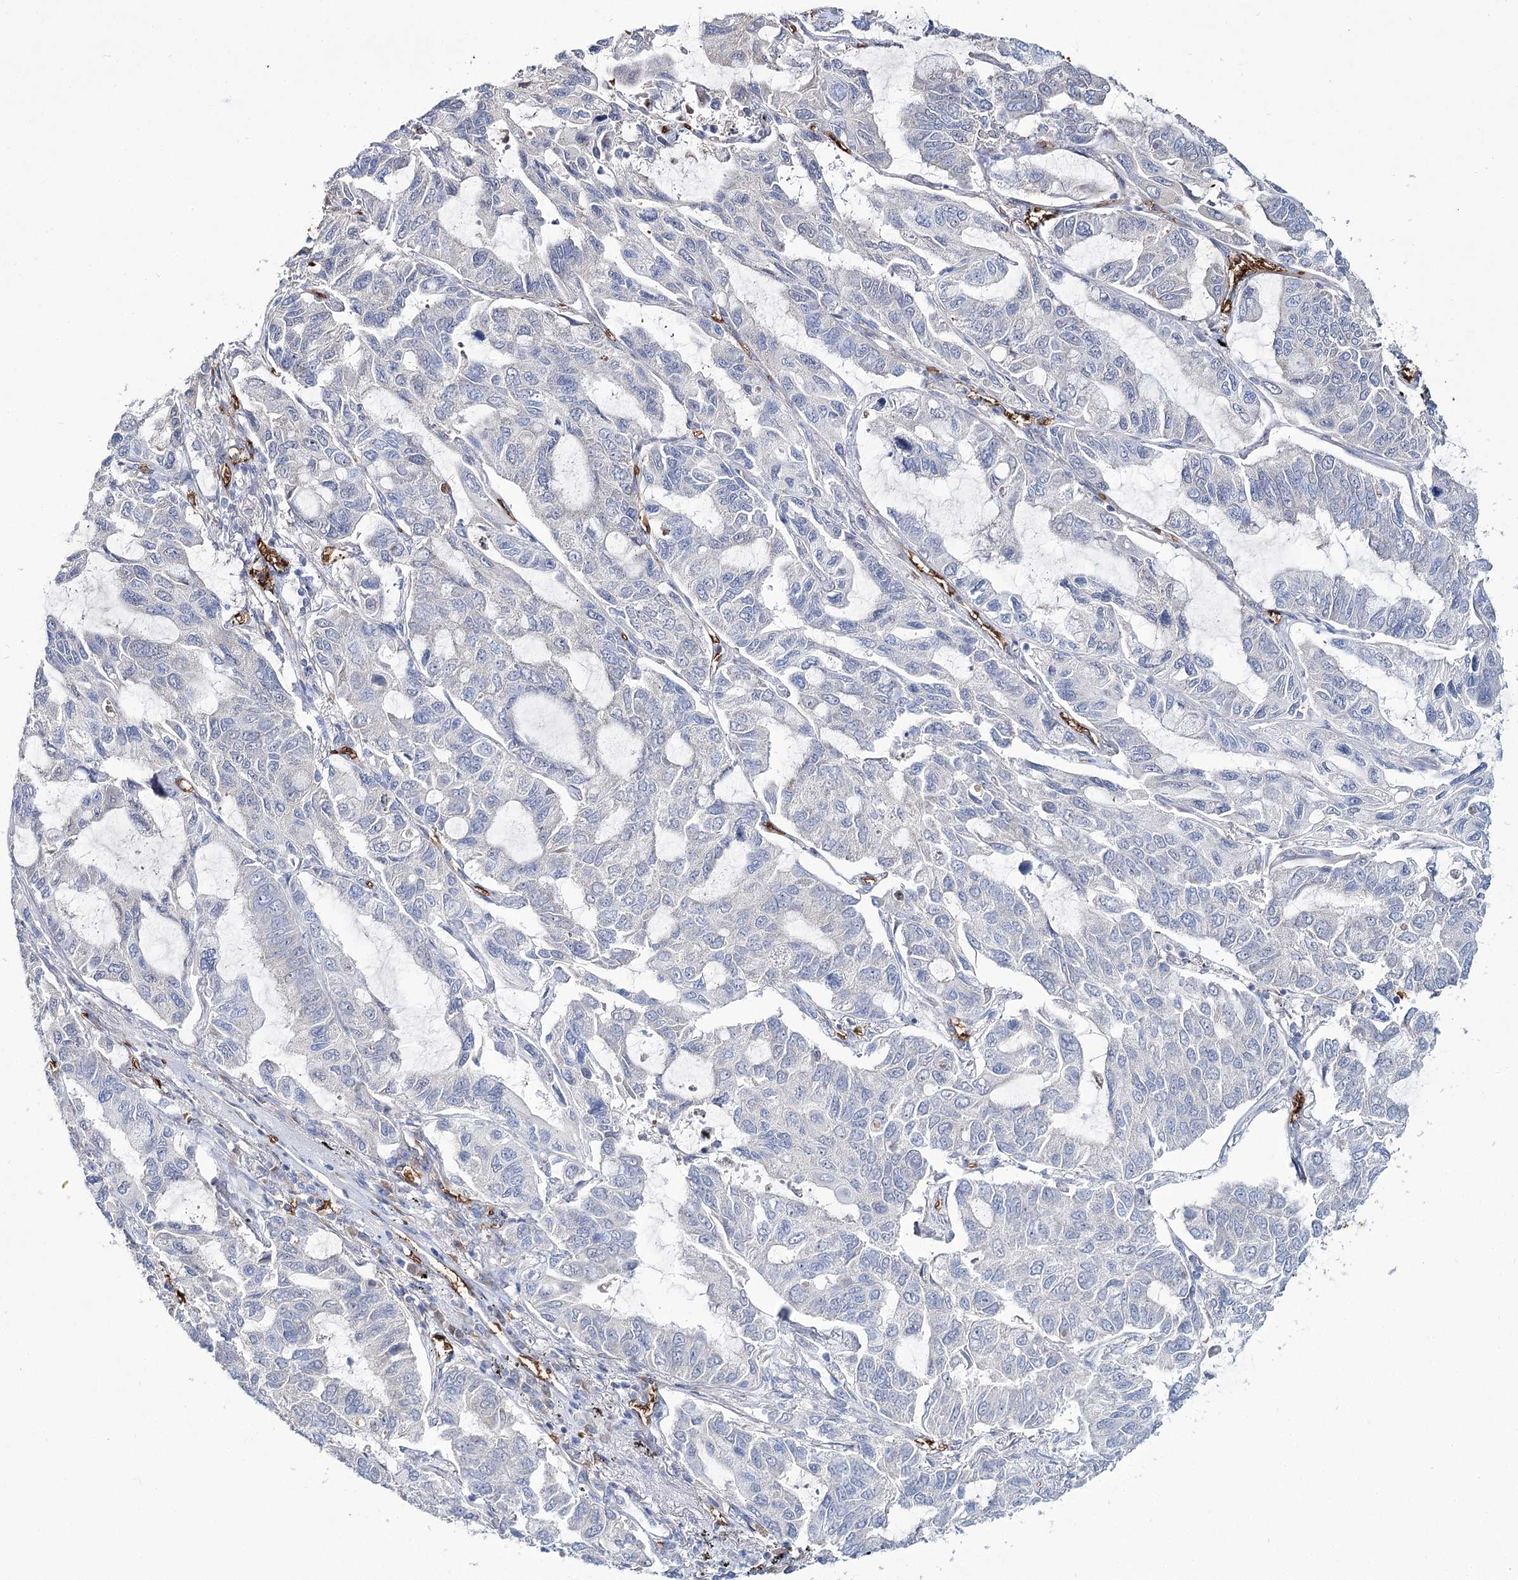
{"staining": {"intensity": "negative", "quantity": "none", "location": "none"}, "tissue": "lung cancer", "cell_type": "Tumor cells", "image_type": "cancer", "snomed": [{"axis": "morphology", "description": "Adenocarcinoma, NOS"}, {"axis": "topography", "description": "Lung"}], "caption": "An image of lung cancer (adenocarcinoma) stained for a protein exhibits no brown staining in tumor cells.", "gene": "GBF1", "patient": {"sex": "male", "age": 64}}